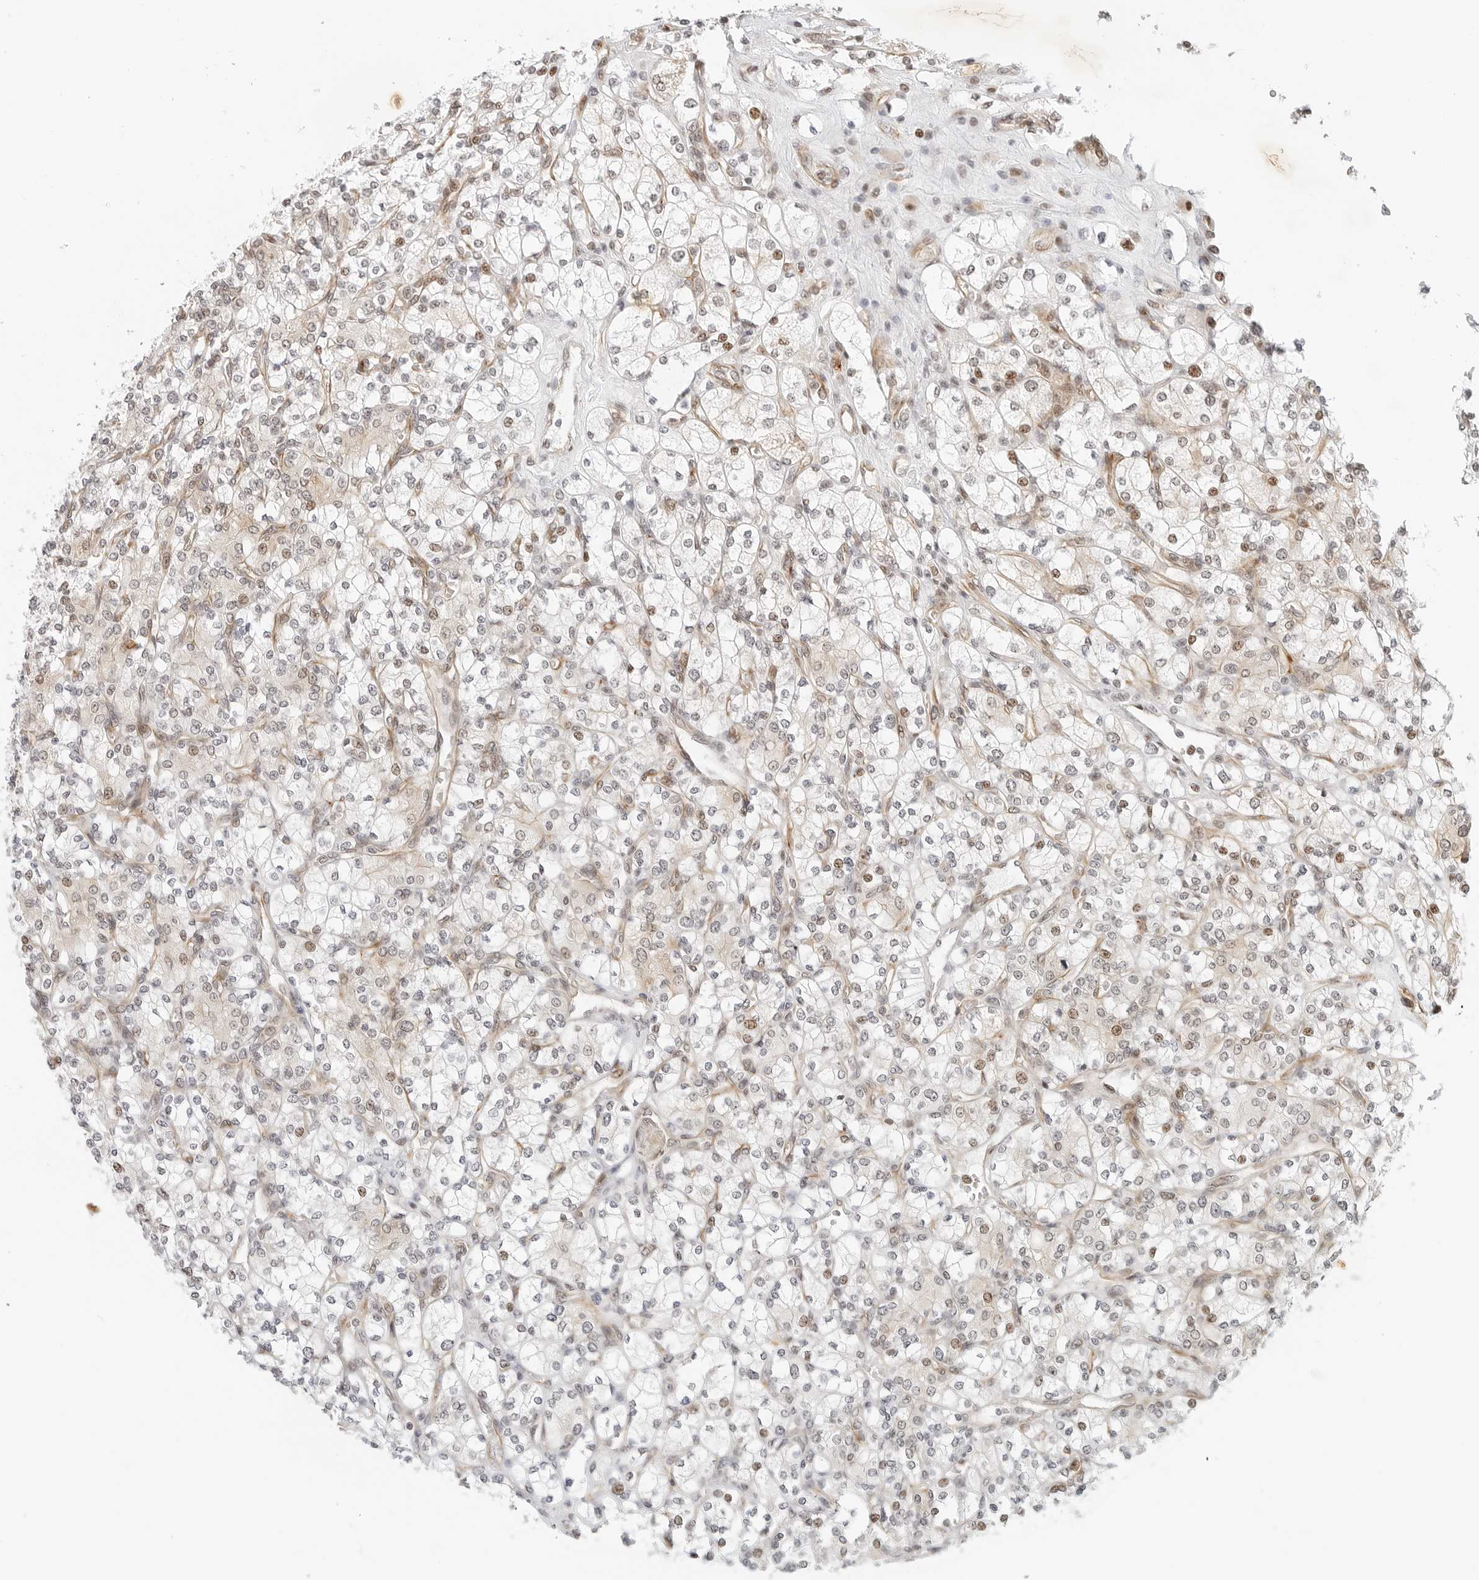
{"staining": {"intensity": "moderate", "quantity": "<25%", "location": "nuclear"}, "tissue": "renal cancer", "cell_type": "Tumor cells", "image_type": "cancer", "snomed": [{"axis": "morphology", "description": "Adenocarcinoma, NOS"}, {"axis": "topography", "description": "Kidney"}], "caption": "IHC staining of adenocarcinoma (renal), which exhibits low levels of moderate nuclear expression in approximately <25% of tumor cells indicating moderate nuclear protein expression. The staining was performed using DAB (brown) for protein detection and nuclei were counterstained in hematoxylin (blue).", "gene": "ZNF613", "patient": {"sex": "male", "age": 77}}